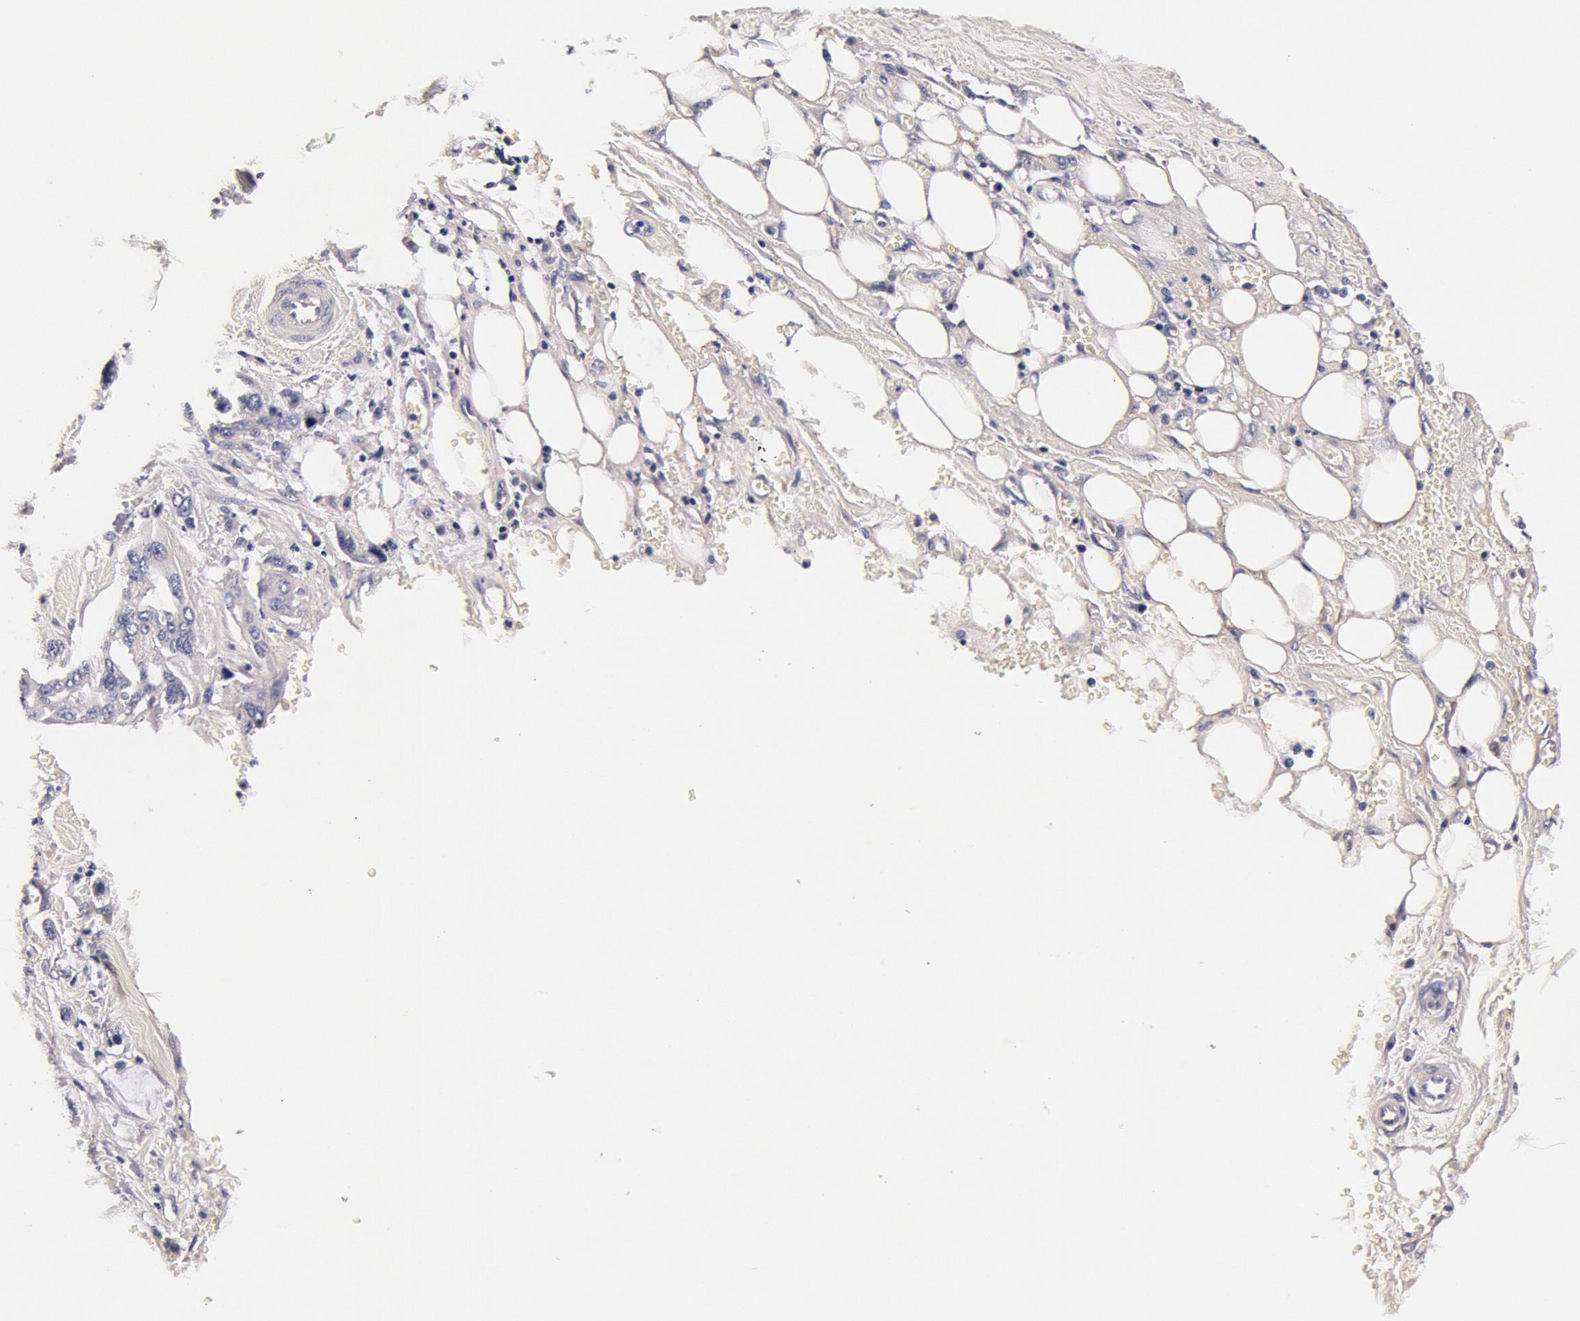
{"staining": {"intensity": "negative", "quantity": "none", "location": "none"}, "tissue": "pancreatic cancer", "cell_type": "Tumor cells", "image_type": "cancer", "snomed": [{"axis": "morphology", "description": "Adenocarcinoma, NOS"}, {"axis": "topography", "description": "Pancreas"}], "caption": "Protein analysis of pancreatic adenocarcinoma demonstrates no significant staining in tumor cells. (Stains: DAB immunohistochemistry (IHC) with hematoxylin counter stain, Microscopy: brightfield microscopy at high magnification).", "gene": "CCDC22", "patient": {"sex": "male", "age": 69}}